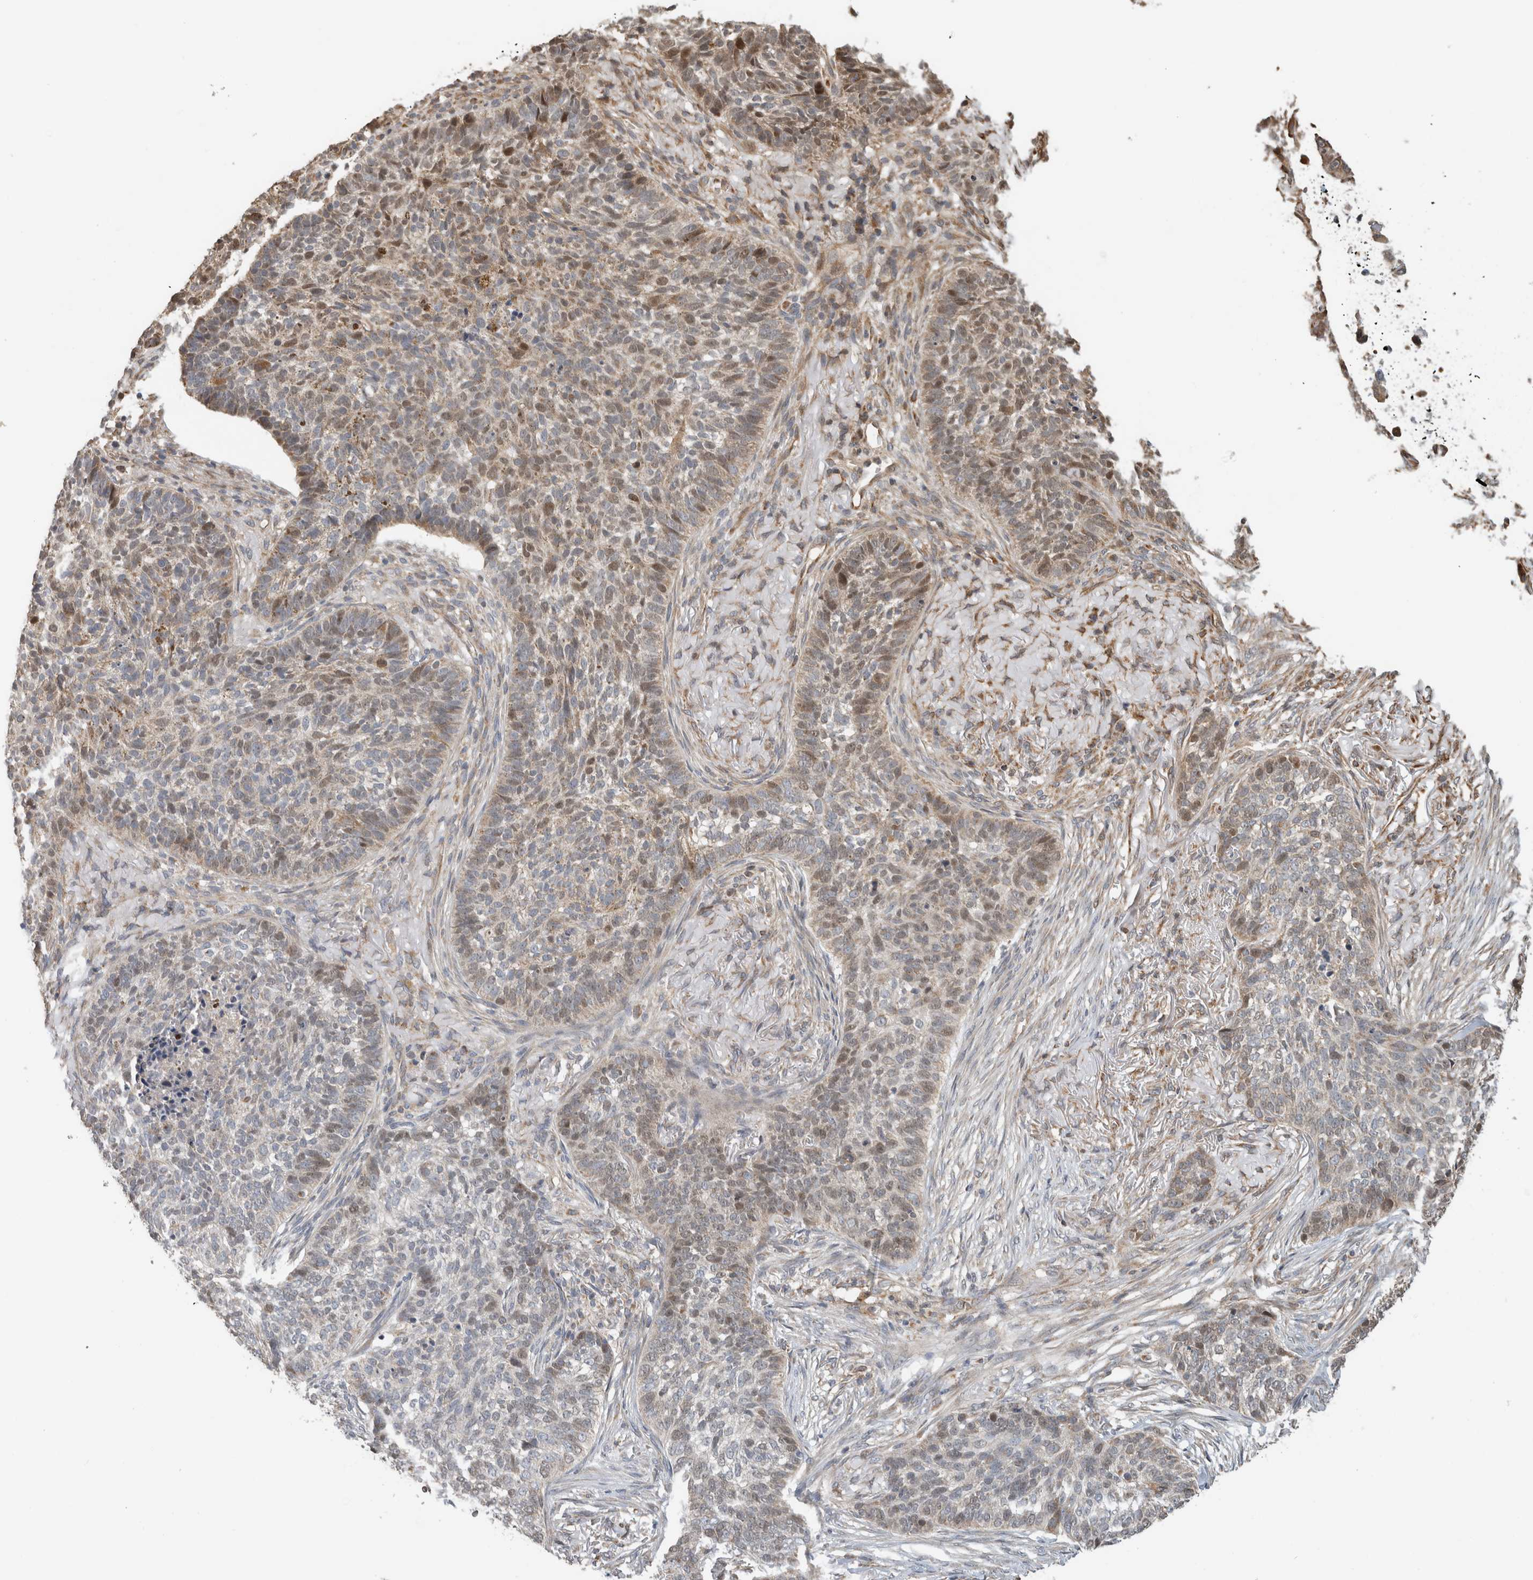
{"staining": {"intensity": "weak", "quantity": "25%-75%", "location": "cytoplasmic/membranous,nuclear"}, "tissue": "skin cancer", "cell_type": "Tumor cells", "image_type": "cancer", "snomed": [{"axis": "morphology", "description": "Basal cell carcinoma"}, {"axis": "topography", "description": "Skin"}], "caption": "This photomicrograph exhibits skin cancer stained with IHC to label a protein in brown. The cytoplasmic/membranous and nuclear of tumor cells show weak positivity for the protein. Nuclei are counter-stained blue.", "gene": "GINS4", "patient": {"sex": "male", "age": 85}}